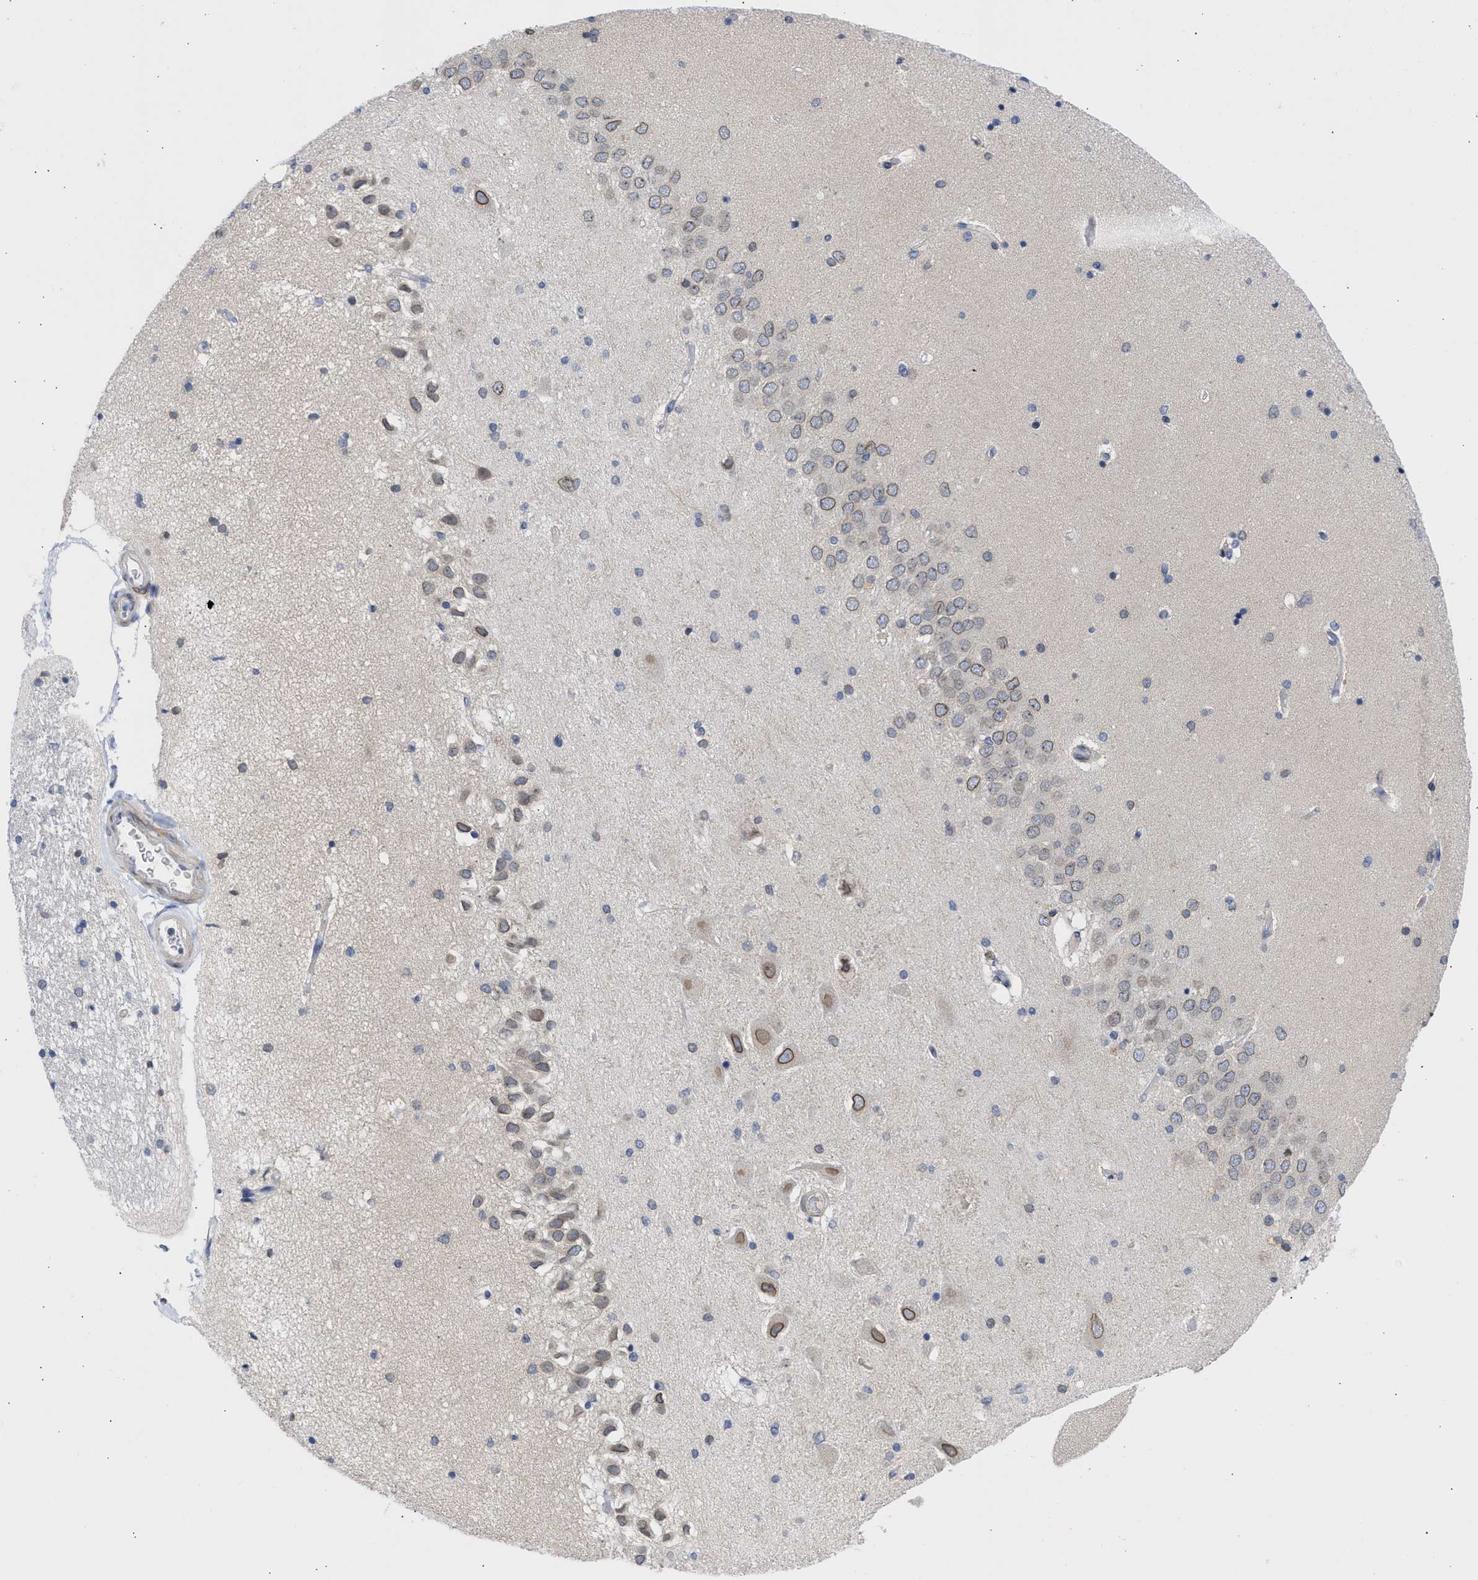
{"staining": {"intensity": "negative", "quantity": "none", "location": "none"}, "tissue": "hippocampus", "cell_type": "Glial cells", "image_type": "normal", "snomed": [{"axis": "morphology", "description": "Normal tissue, NOS"}, {"axis": "topography", "description": "Hippocampus"}], "caption": "IHC of unremarkable hippocampus exhibits no staining in glial cells. Brightfield microscopy of immunohistochemistry (IHC) stained with DAB (brown) and hematoxylin (blue), captured at high magnification.", "gene": "NUP35", "patient": {"sex": "female", "age": 54}}